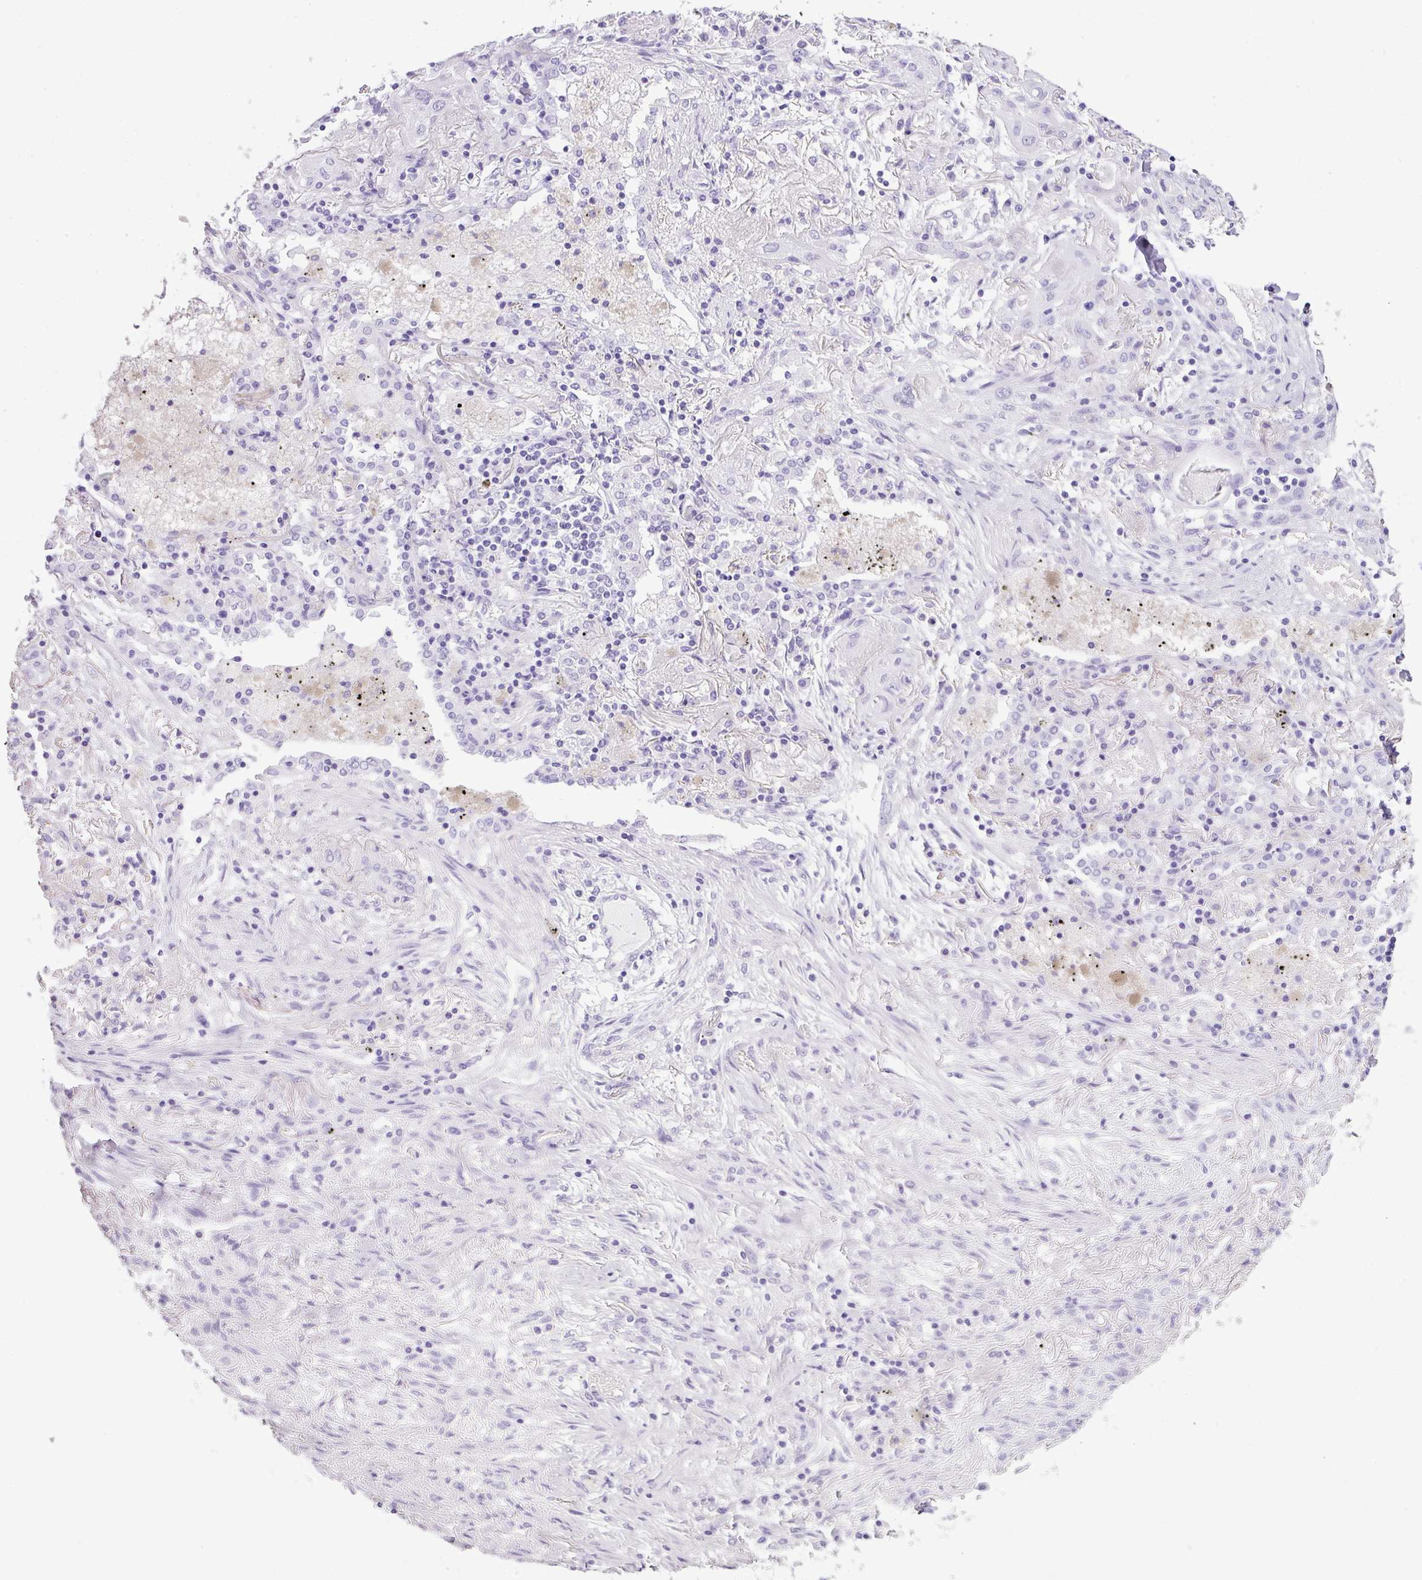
{"staining": {"intensity": "negative", "quantity": "none", "location": "none"}, "tissue": "lung cancer", "cell_type": "Tumor cells", "image_type": "cancer", "snomed": [{"axis": "morphology", "description": "Squamous cell carcinoma, NOS"}, {"axis": "topography", "description": "Lung"}], "caption": "Squamous cell carcinoma (lung) stained for a protein using immunohistochemistry exhibits no expression tumor cells.", "gene": "TNP1", "patient": {"sex": "female", "age": 47}}